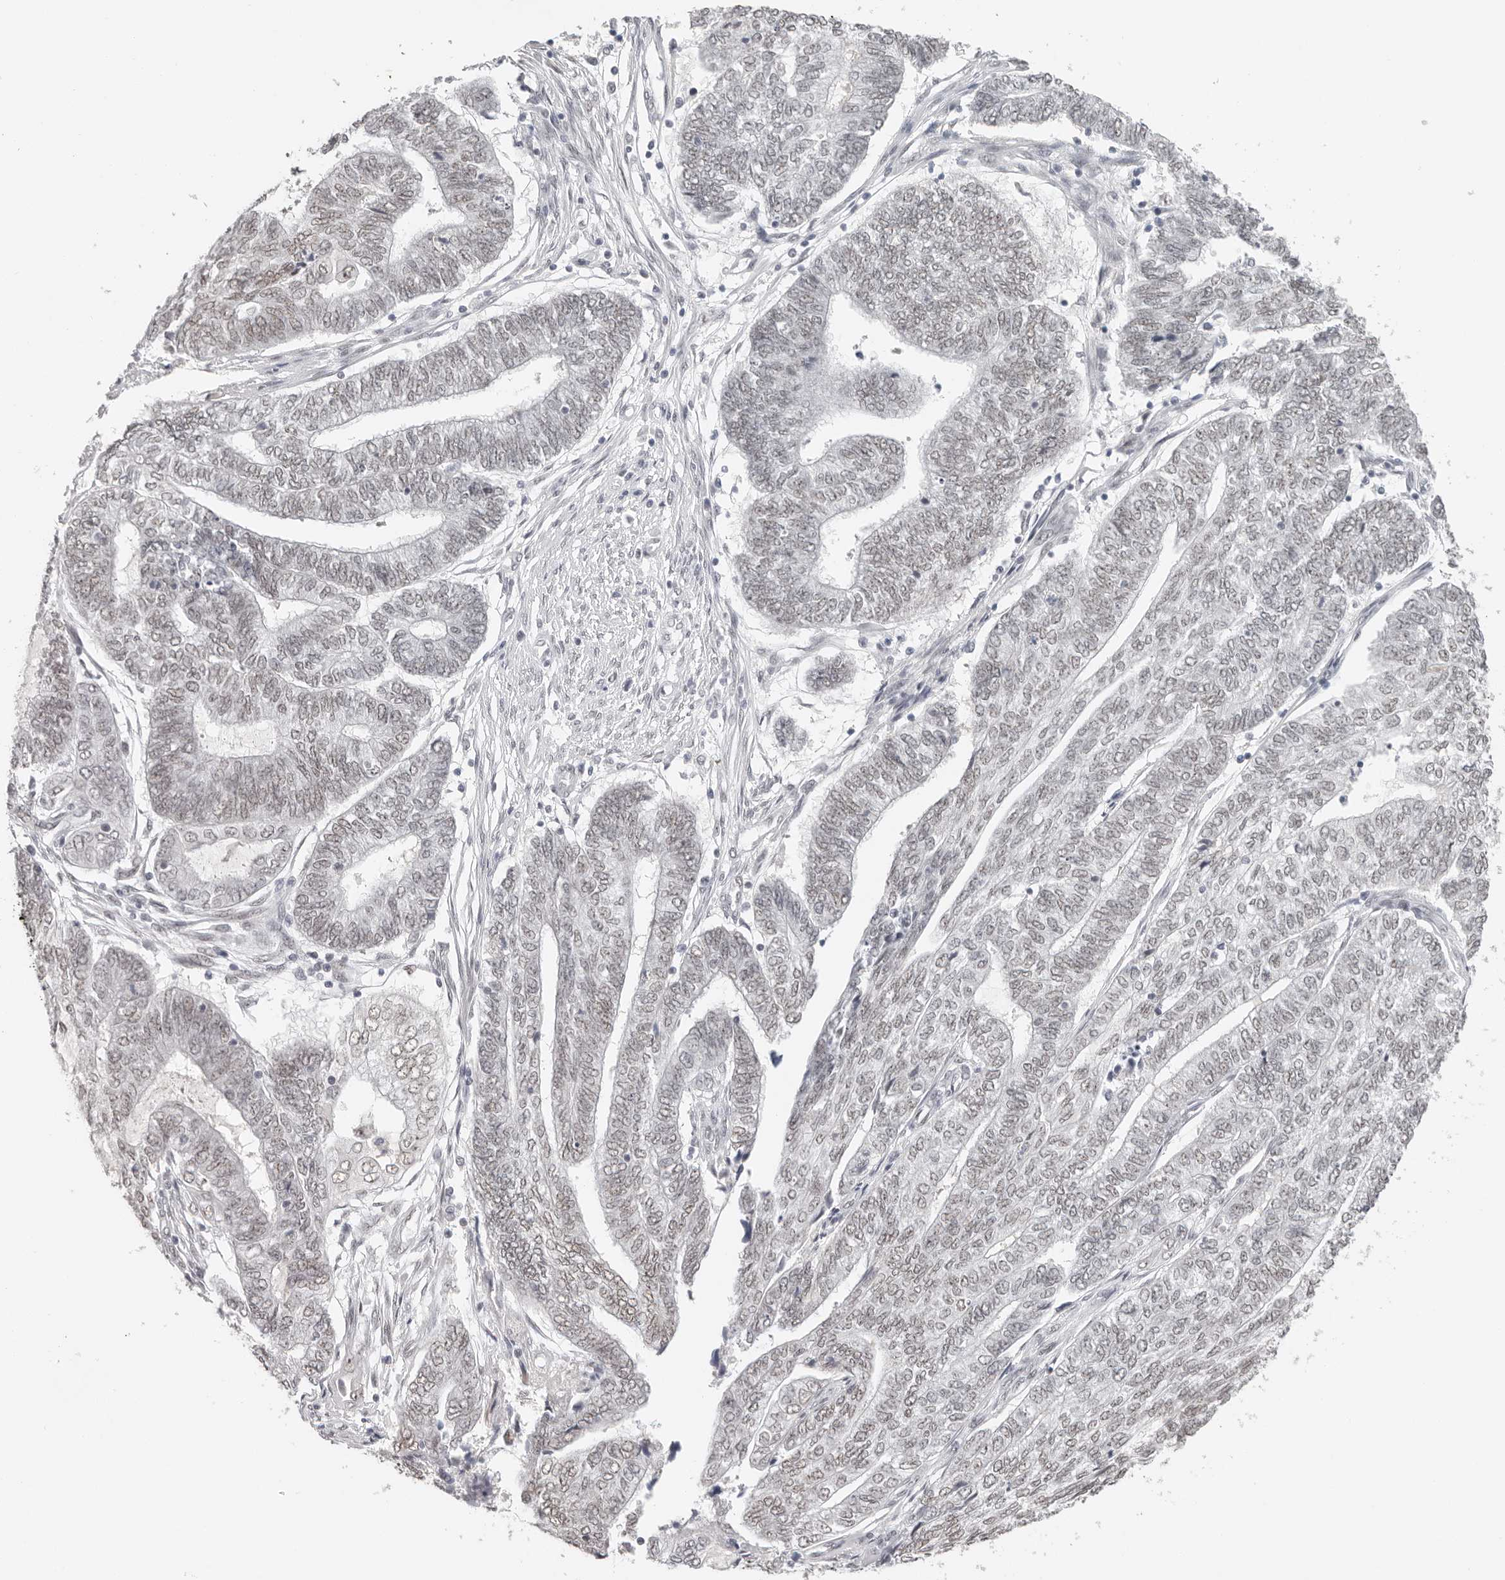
{"staining": {"intensity": "weak", "quantity": "<25%", "location": "nuclear"}, "tissue": "endometrial cancer", "cell_type": "Tumor cells", "image_type": "cancer", "snomed": [{"axis": "morphology", "description": "Adenocarcinoma, NOS"}, {"axis": "topography", "description": "Uterus"}, {"axis": "topography", "description": "Endometrium"}], "caption": "A photomicrograph of human endometrial adenocarcinoma is negative for staining in tumor cells.", "gene": "LARP7", "patient": {"sex": "female", "age": 70}}